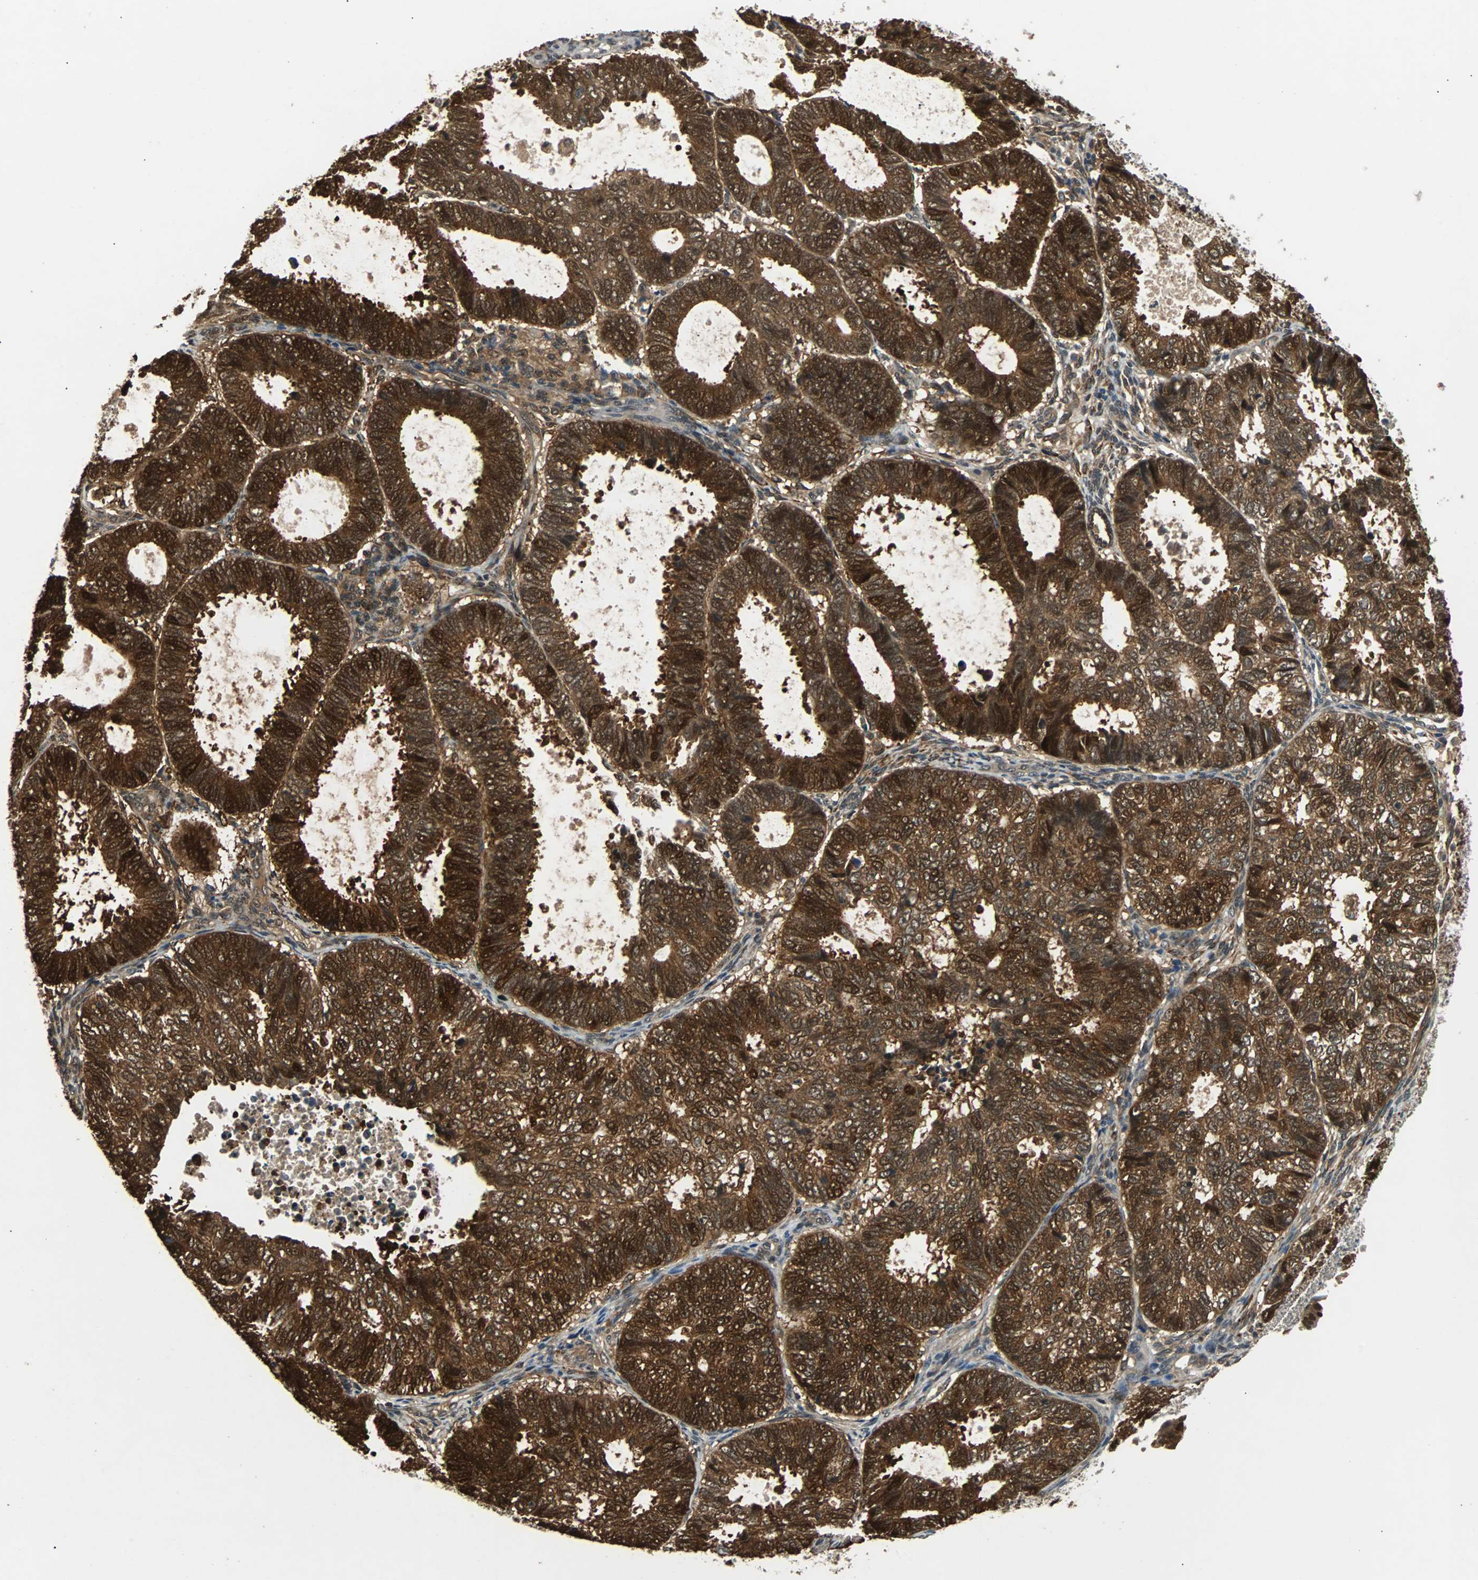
{"staining": {"intensity": "strong", "quantity": ">75%", "location": "cytoplasmic/membranous,nuclear"}, "tissue": "endometrial cancer", "cell_type": "Tumor cells", "image_type": "cancer", "snomed": [{"axis": "morphology", "description": "Adenocarcinoma, NOS"}, {"axis": "topography", "description": "Uterus"}], "caption": "Human endometrial cancer stained with a brown dye demonstrates strong cytoplasmic/membranous and nuclear positive expression in about >75% of tumor cells.", "gene": "PRDX6", "patient": {"sex": "female", "age": 60}}